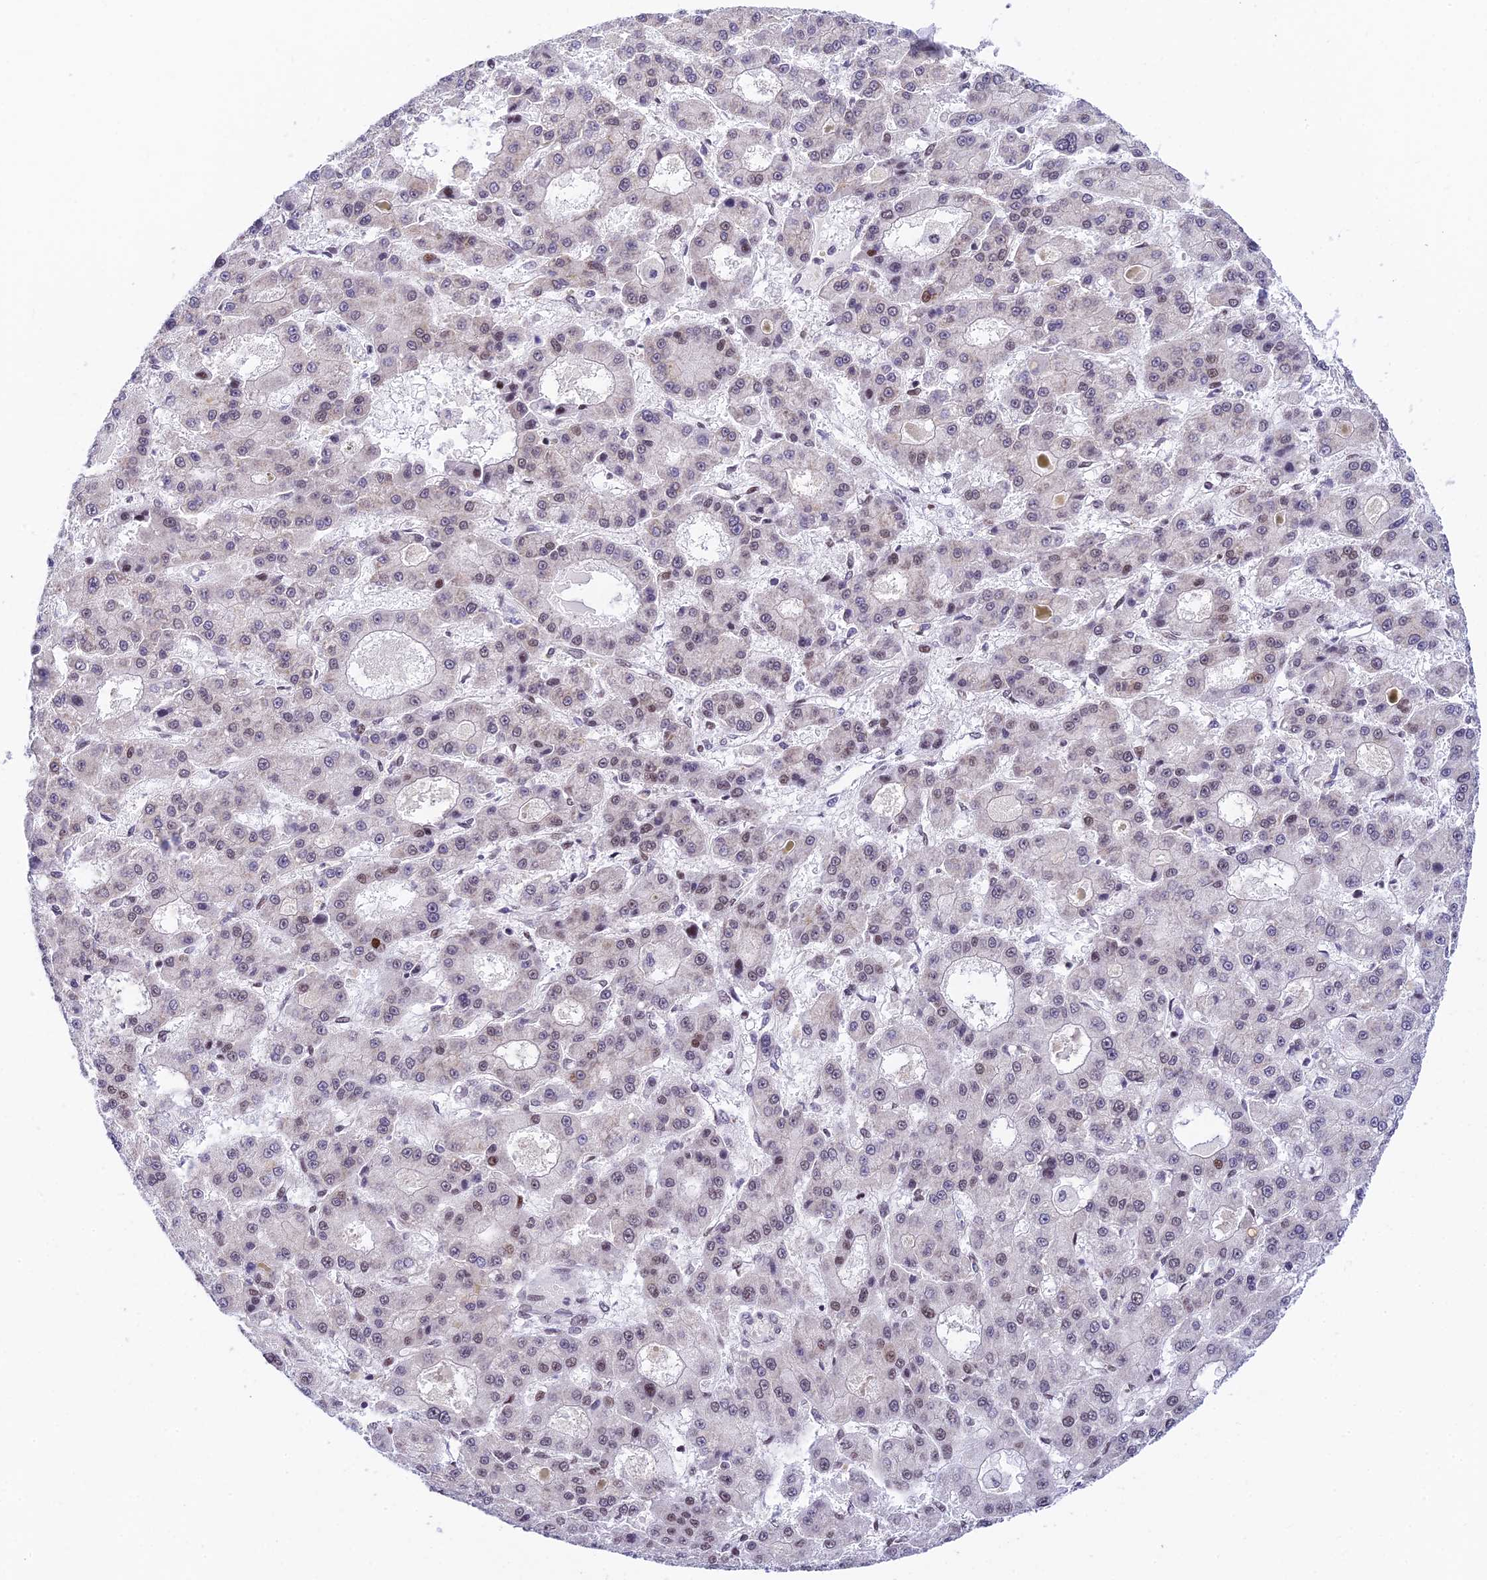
{"staining": {"intensity": "weak", "quantity": "<25%", "location": "nuclear"}, "tissue": "liver cancer", "cell_type": "Tumor cells", "image_type": "cancer", "snomed": [{"axis": "morphology", "description": "Carcinoma, Hepatocellular, NOS"}, {"axis": "topography", "description": "Liver"}], "caption": "This is a micrograph of immunohistochemistry (IHC) staining of hepatocellular carcinoma (liver), which shows no expression in tumor cells. (DAB (3,3'-diaminobenzidine) immunohistochemistry (IHC) visualized using brightfield microscopy, high magnification).", "gene": "USP22", "patient": {"sex": "male", "age": 70}}